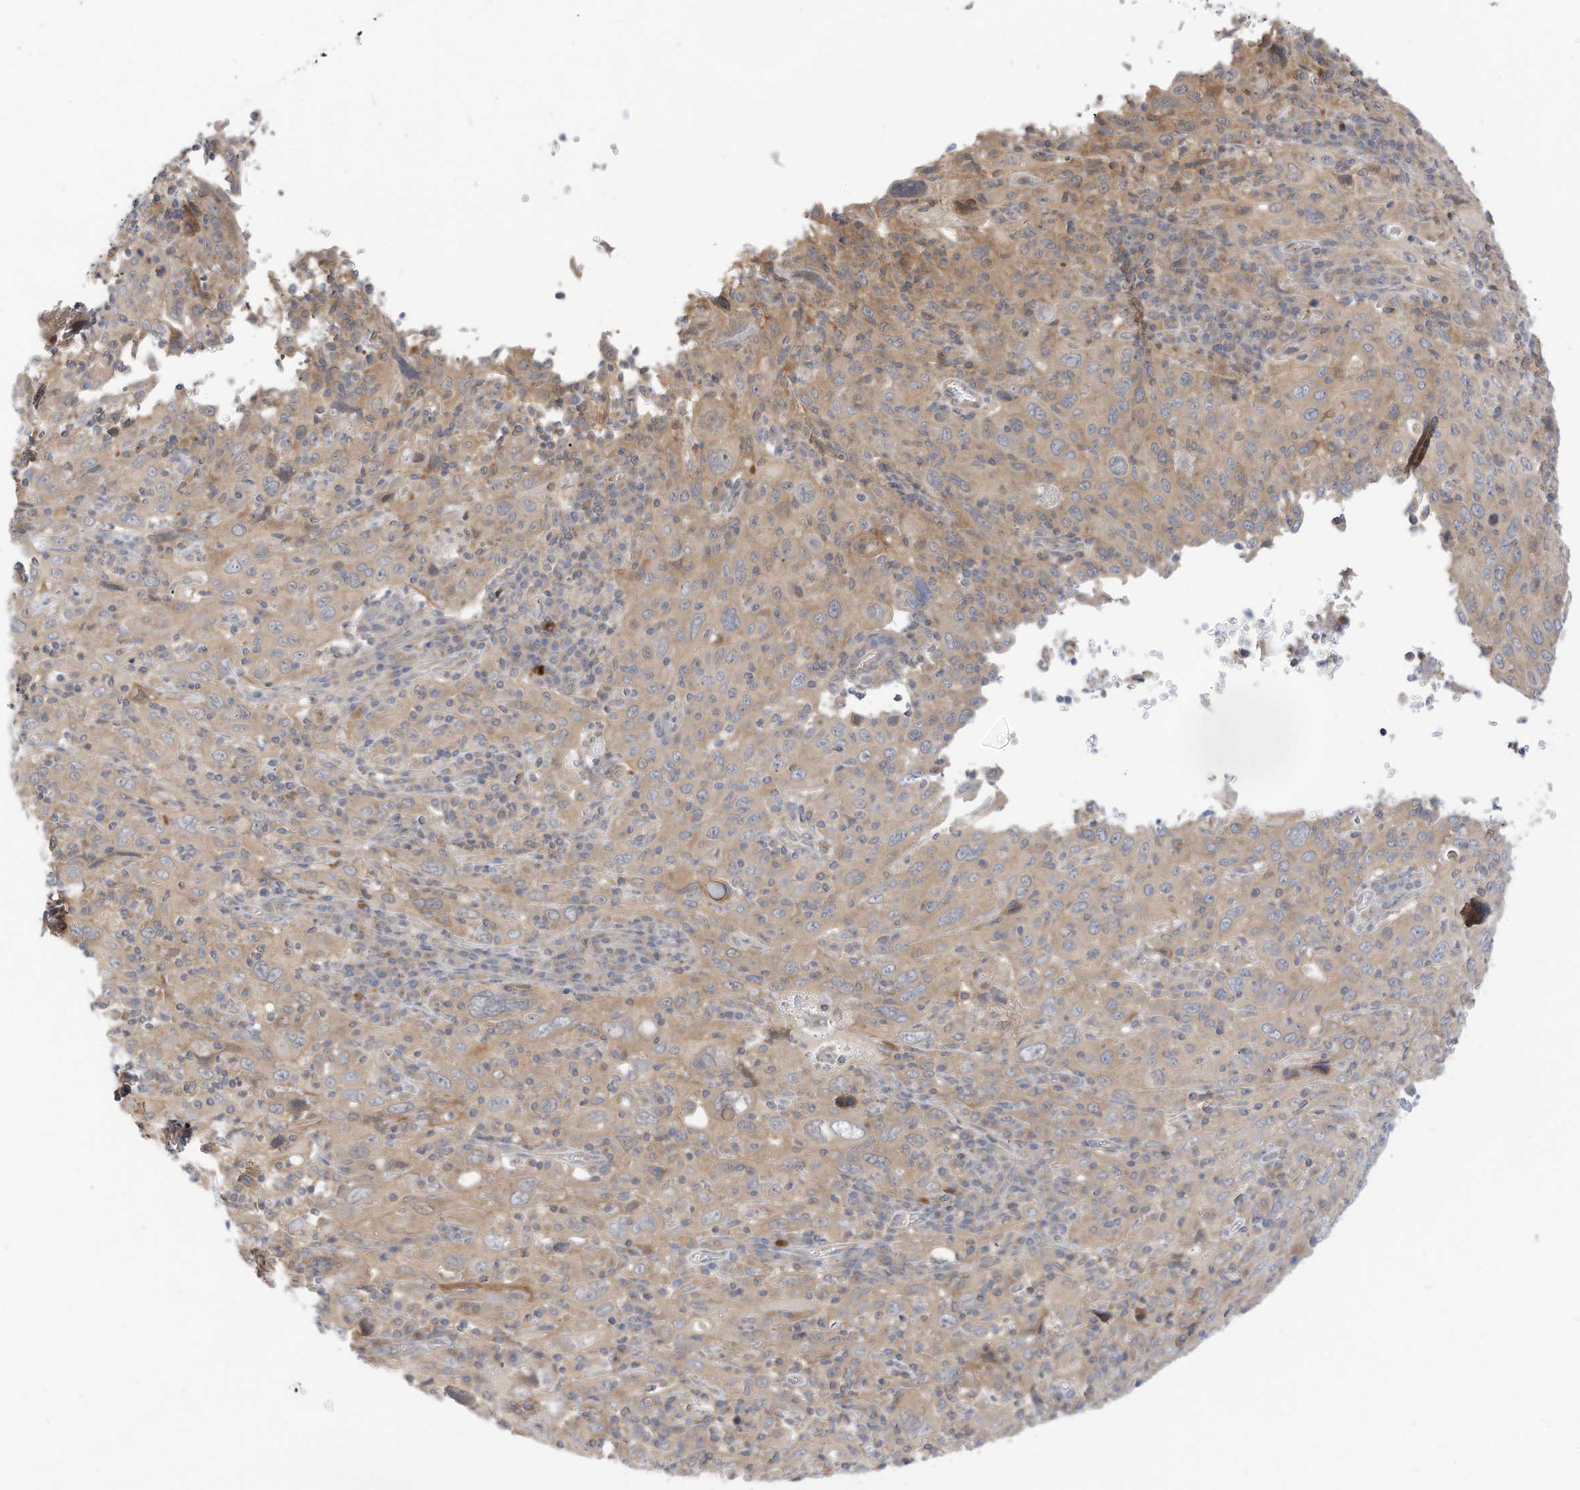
{"staining": {"intensity": "weak", "quantity": "25%-75%", "location": "cytoplasmic/membranous"}, "tissue": "cervical cancer", "cell_type": "Tumor cells", "image_type": "cancer", "snomed": [{"axis": "morphology", "description": "Squamous cell carcinoma, NOS"}, {"axis": "topography", "description": "Cervix"}], "caption": "Approximately 25%-75% of tumor cells in cervical cancer reveal weak cytoplasmic/membranous protein expression as visualized by brown immunohistochemical staining.", "gene": "OFD1", "patient": {"sex": "female", "age": 46}}